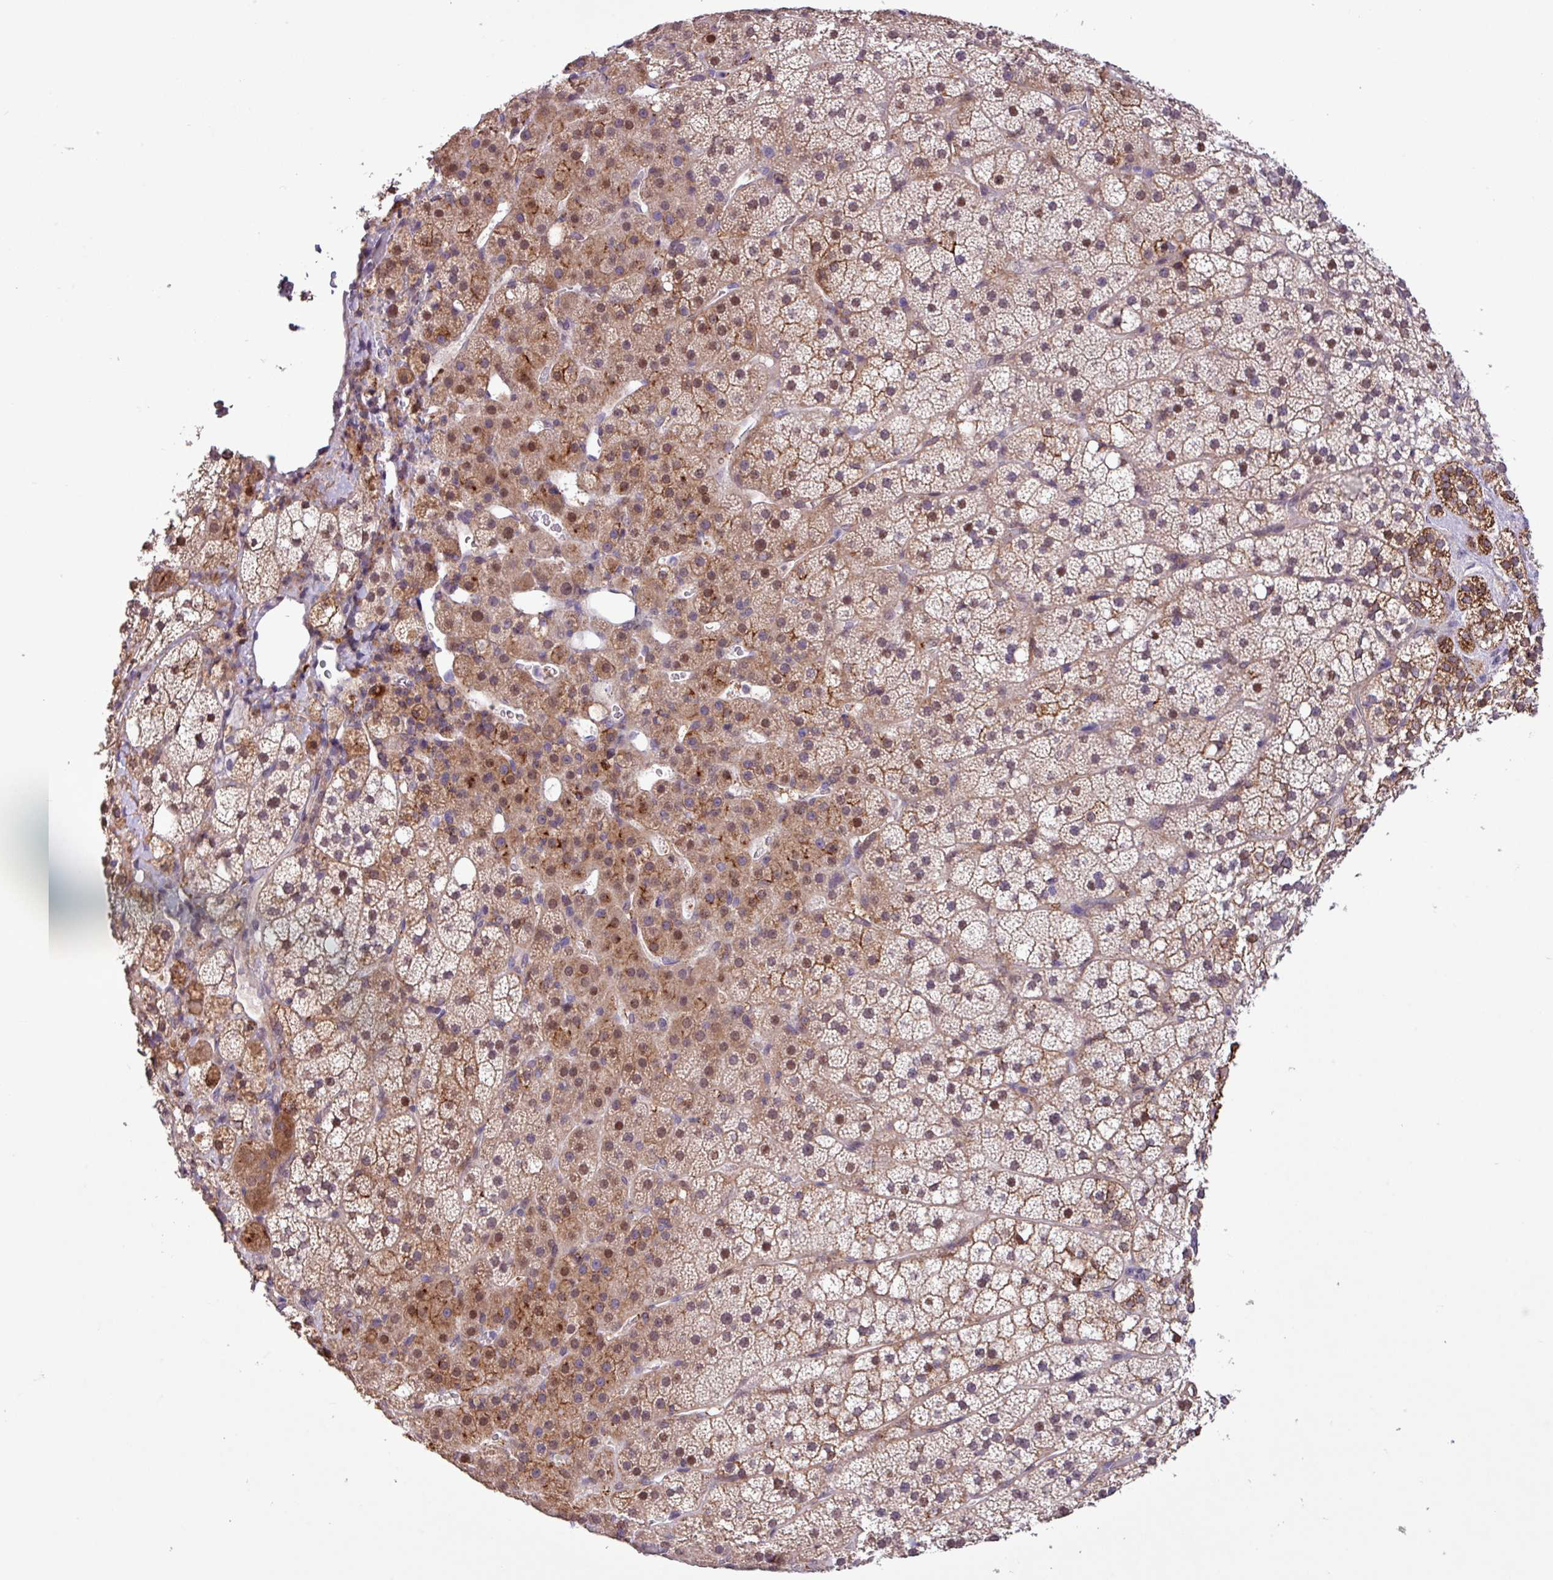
{"staining": {"intensity": "moderate", "quantity": ">75%", "location": "cytoplasmic/membranous,nuclear"}, "tissue": "adrenal gland", "cell_type": "Glandular cells", "image_type": "normal", "snomed": [{"axis": "morphology", "description": "Normal tissue, NOS"}, {"axis": "topography", "description": "Adrenal gland"}], "caption": "The micrograph reveals staining of unremarkable adrenal gland, revealing moderate cytoplasmic/membranous,nuclear protein positivity (brown color) within glandular cells. Immunohistochemistry (ihc) stains the protein of interest in brown and the nuclei are stained blue.", "gene": "RPP25L", "patient": {"sex": "male", "age": 53}}